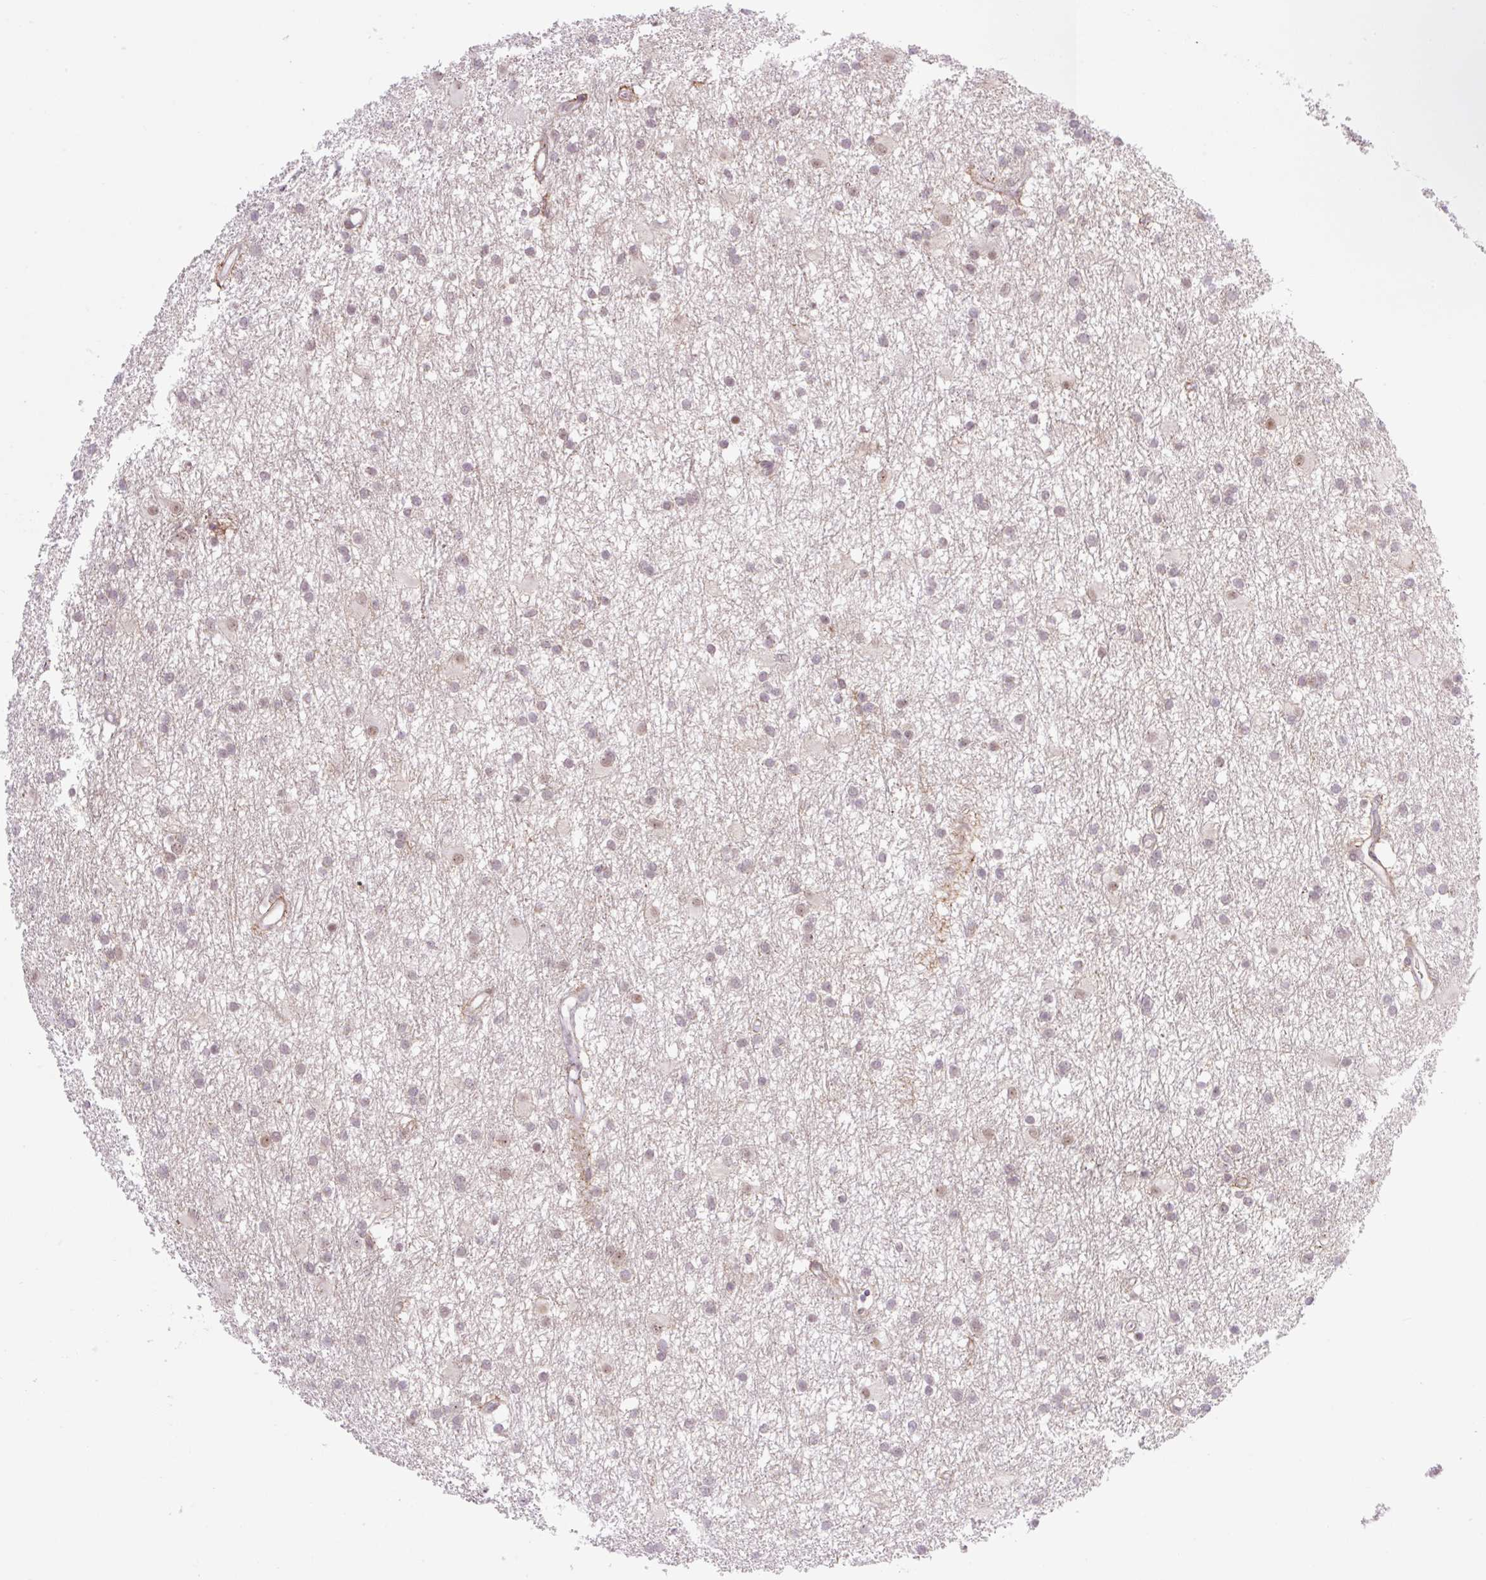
{"staining": {"intensity": "weak", "quantity": "25%-75%", "location": "nuclear"}, "tissue": "glioma", "cell_type": "Tumor cells", "image_type": "cancer", "snomed": [{"axis": "morphology", "description": "Glioma, malignant, High grade"}, {"axis": "topography", "description": "Brain"}], "caption": "Human malignant glioma (high-grade) stained with a protein marker exhibits weak staining in tumor cells.", "gene": "ICE1", "patient": {"sex": "male", "age": 77}}